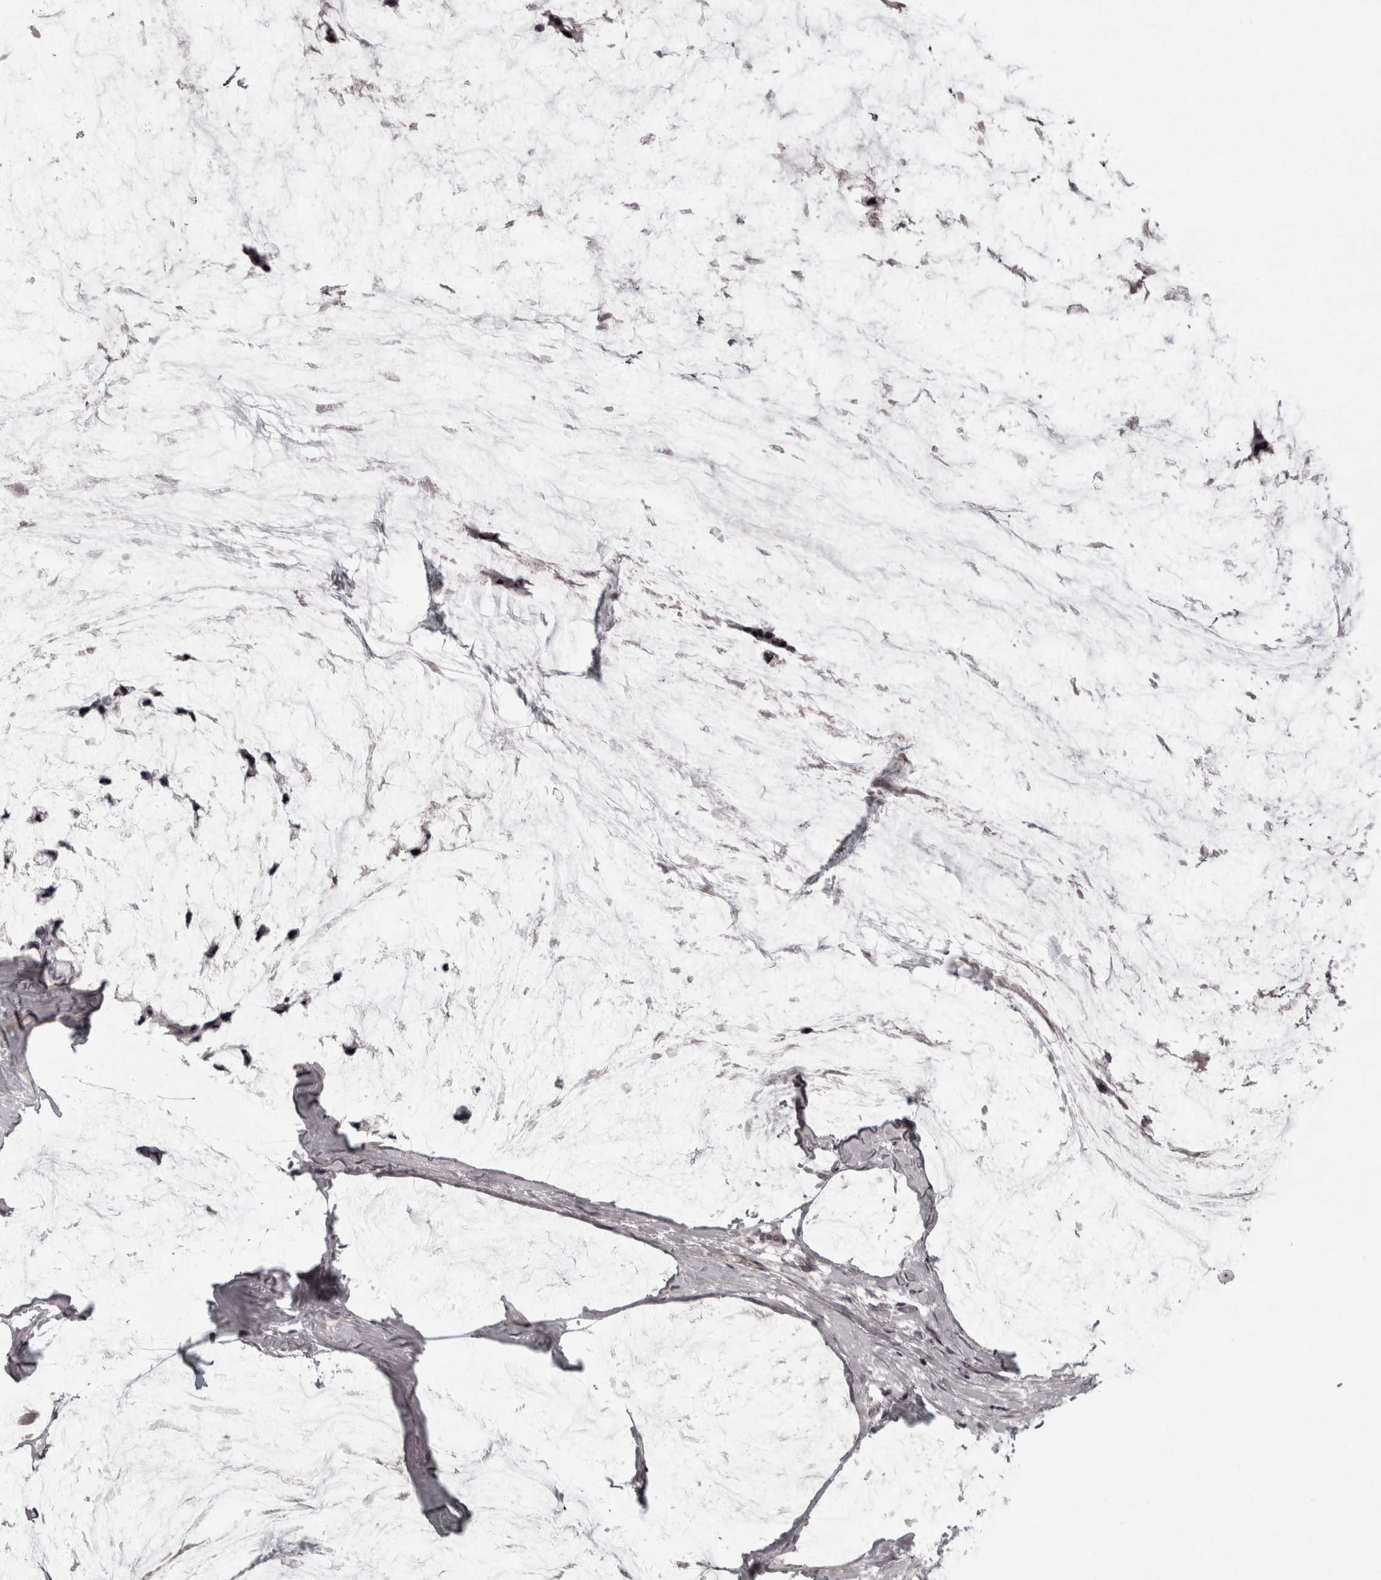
{"staining": {"intensity": "negative", "quantity": "none", "location": "none"}, "tissue": "ovarian cancer", "cell_type": "Tumor cells", "image_type": "cancer", "snomed": [{"axis": "morphology", "description": "Cystadenocarcinoma, mucinous, NOS"}, {"axis": "topography", "description": "Ovary"}], "caption": "Immunohistochemical staining of human mucinous cystadenocarcinoma (ovarian) displays no significant staining in tumor cells.", "gene": "RSU1", "patient": {"sex": "female", "age": 39}}